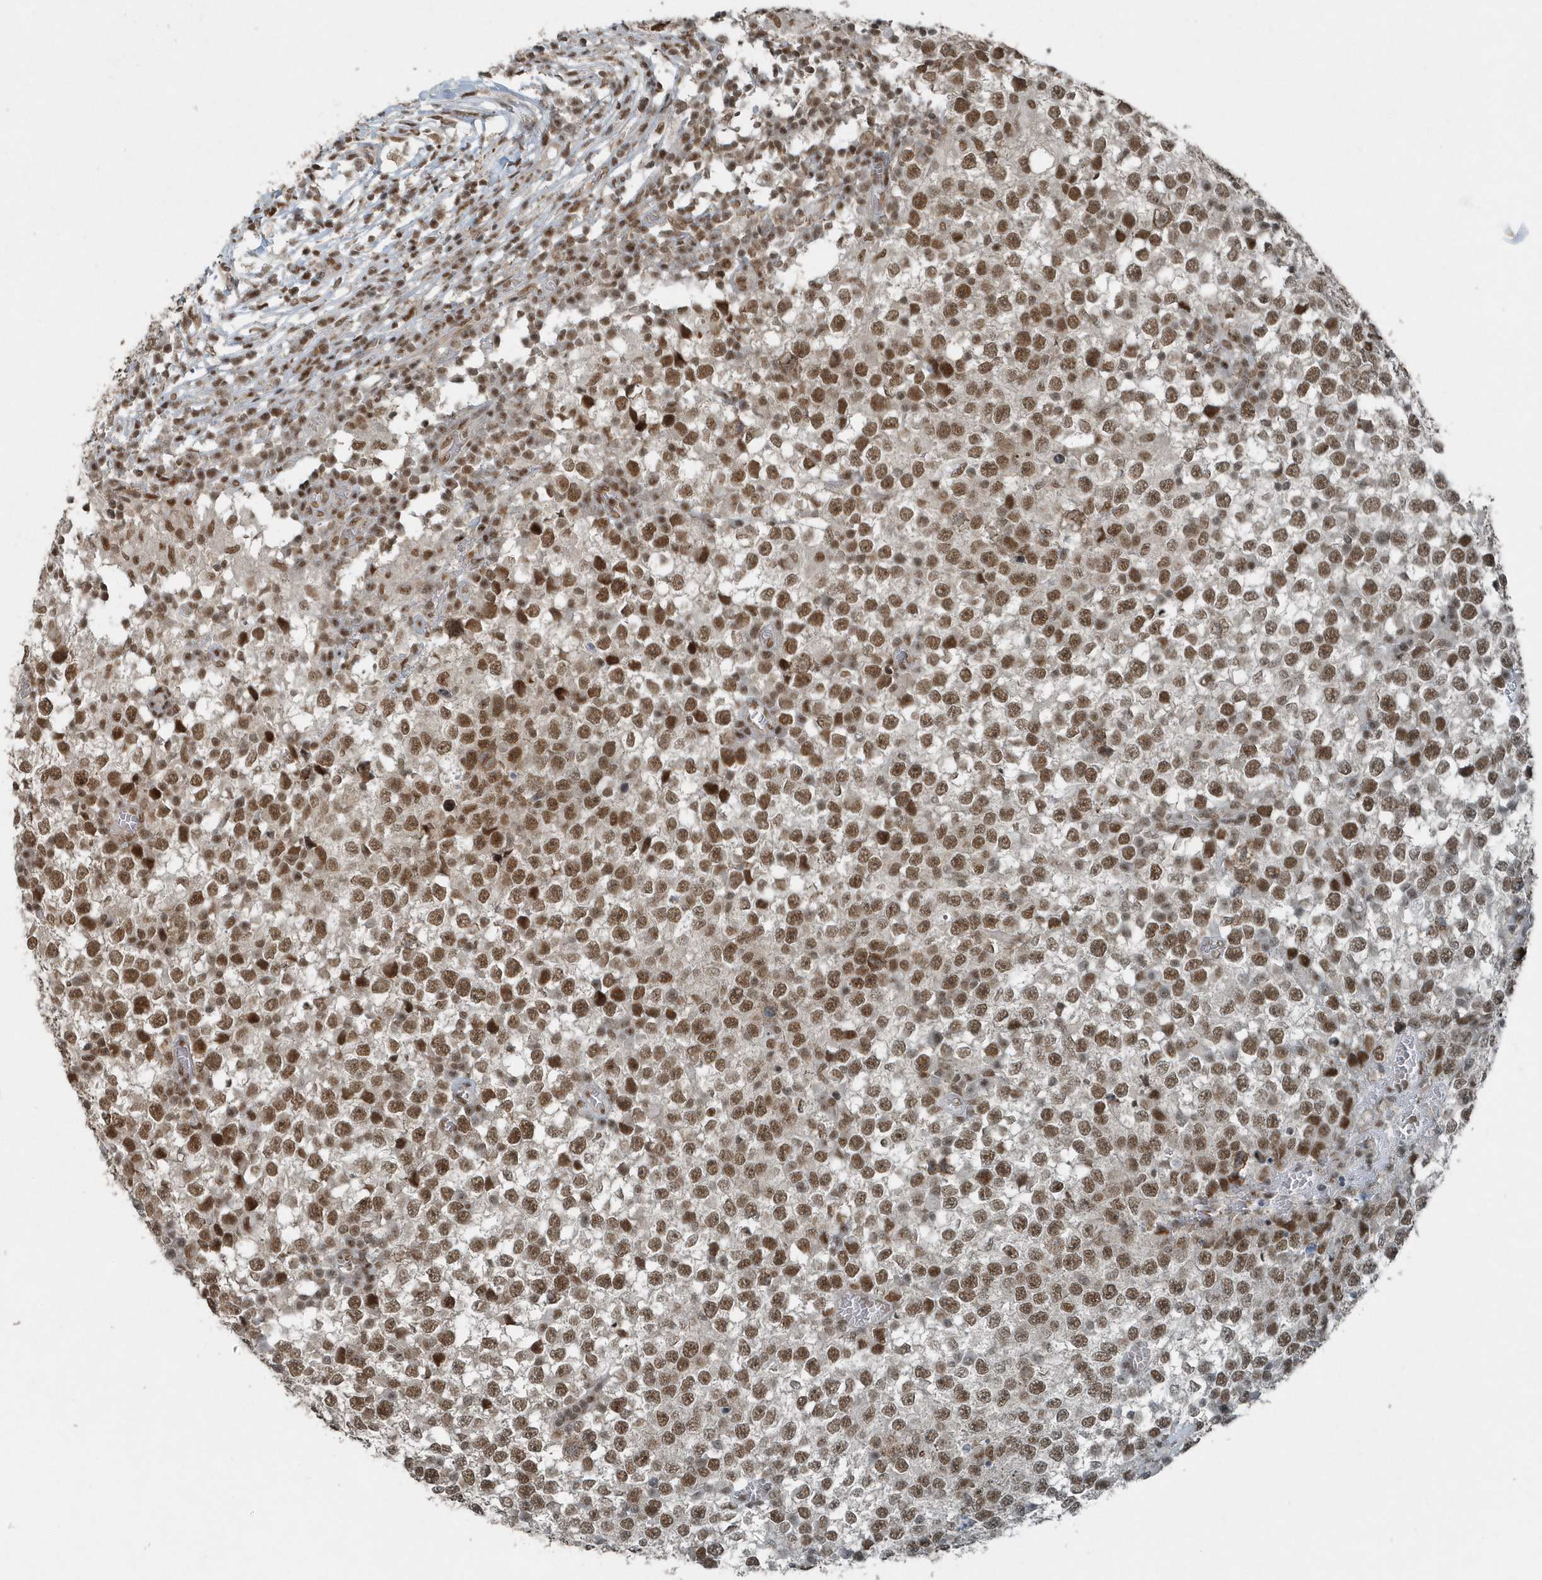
{"staining": {"intensity": "moderate", "quantity": ">75%", "location": "nuclear"}, "tissue": "testis cancer", "cell_type": "Tumor cells", "image_type": "cancer", "snomed": [{"axis": "morphology", "description": "Seminoma, NOS"}, {"axis": "topography", "description": "Testis"}], "caption": "The micrograph exhibits staining of testis seminoma, revealing moderate nuclear protein staining (brown color) within tumor cells. The staining was performed using DAB (3,3'-diaminobenzidine), with brown indicating positive protein expression. Nuclei are stained blue with hematoxylin.", "gene": "YTHDC1", "patient": {"sex": "male", "age": 65}}